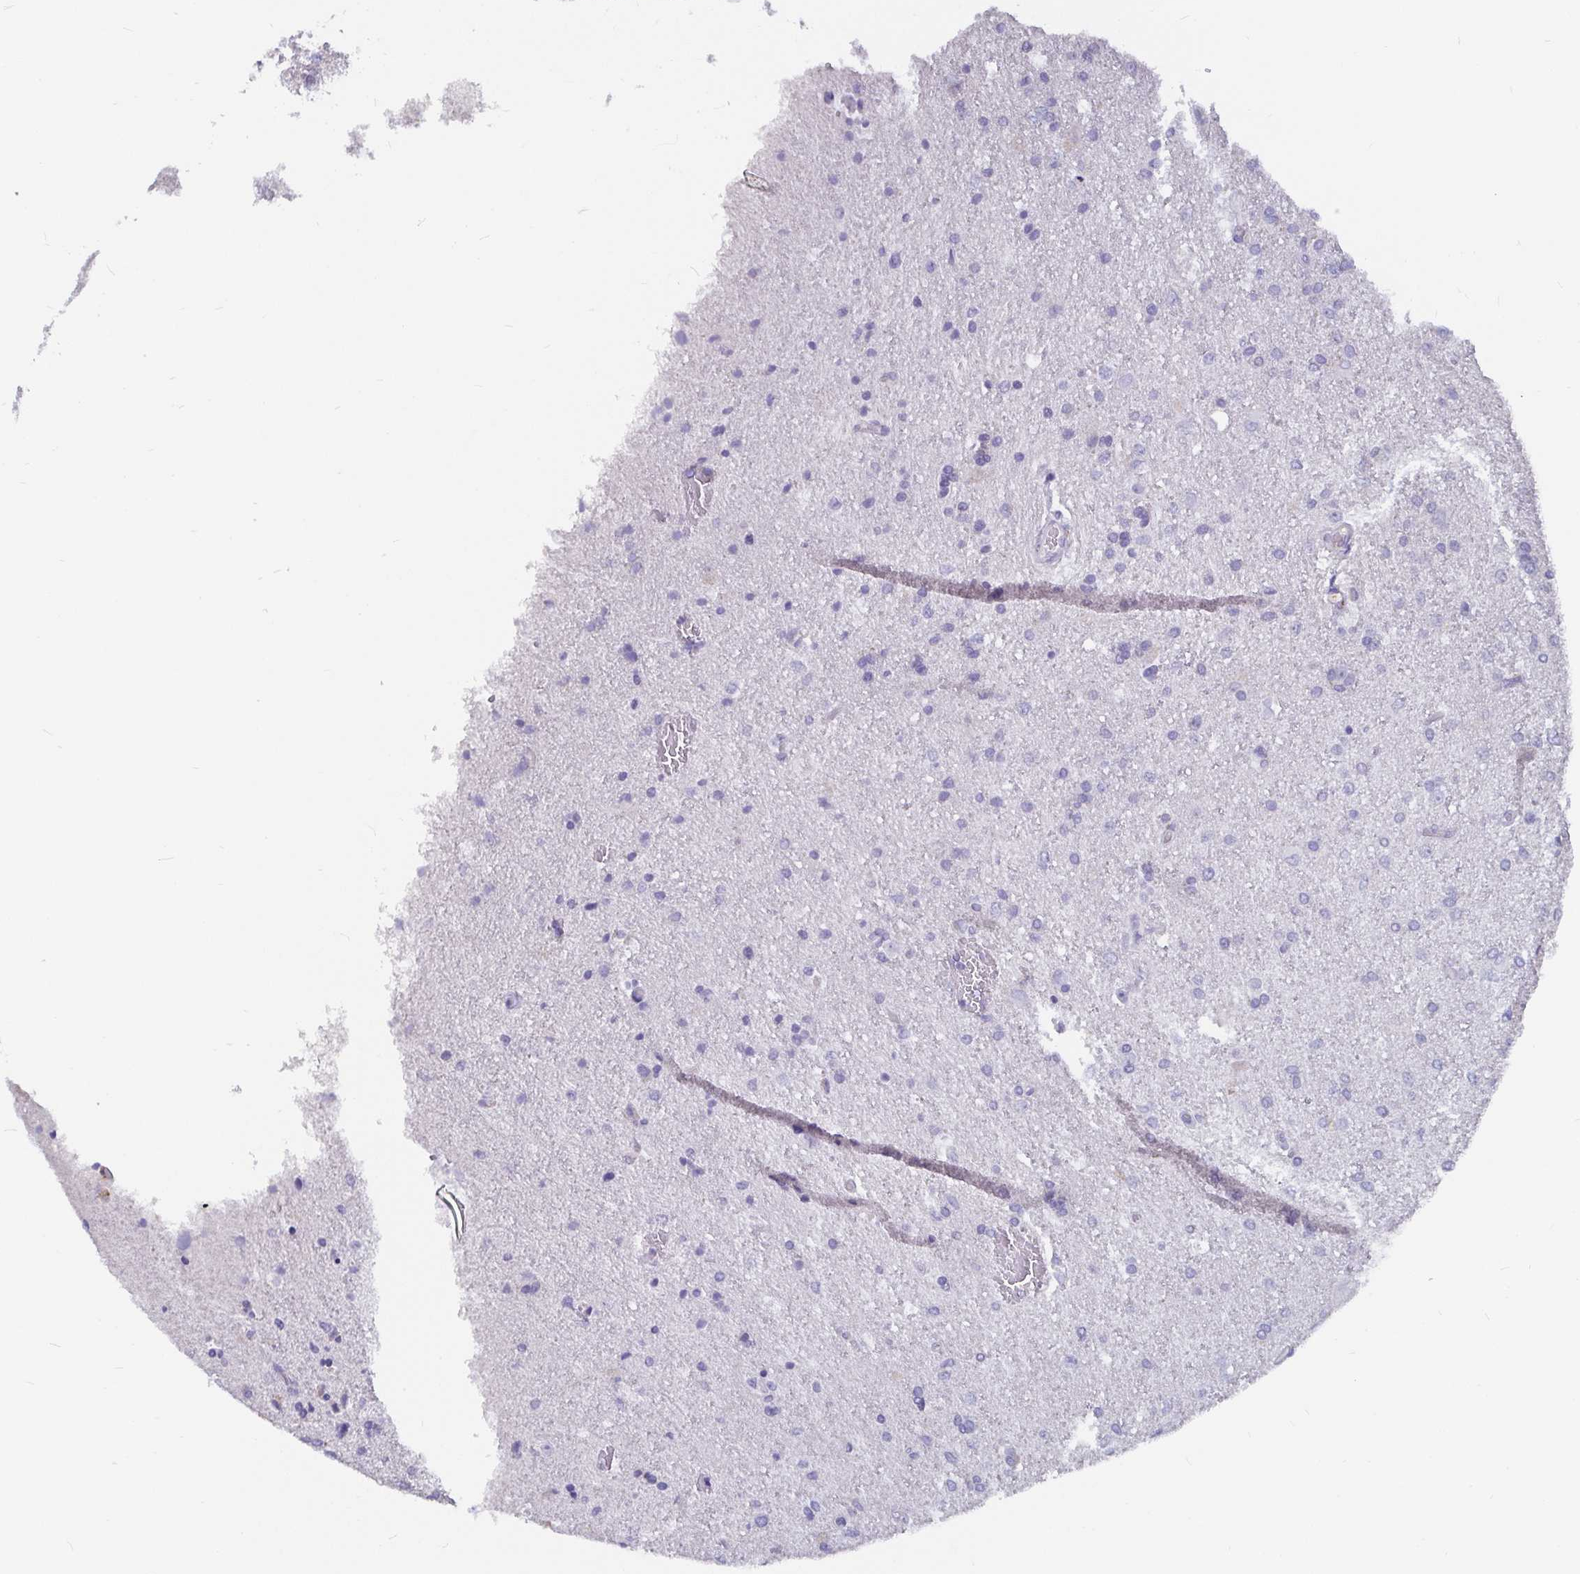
{"staining": {"intensity": "negative", "quantity": "none", "location": "none"}, "tissue": "glioma", "cell_type": "Tumor cells", "image_type": "cancer", "snomed": [{"axis": "morphology", "description": "Glioma, malignant, High grade"}, {"axis": "topography", "description": "Brain"}], "caption": "Tumor cells are negative for protein expression in human glioma.", "gene": "ADAMTS6", "patient": {"sex": "male", "age": 68}}